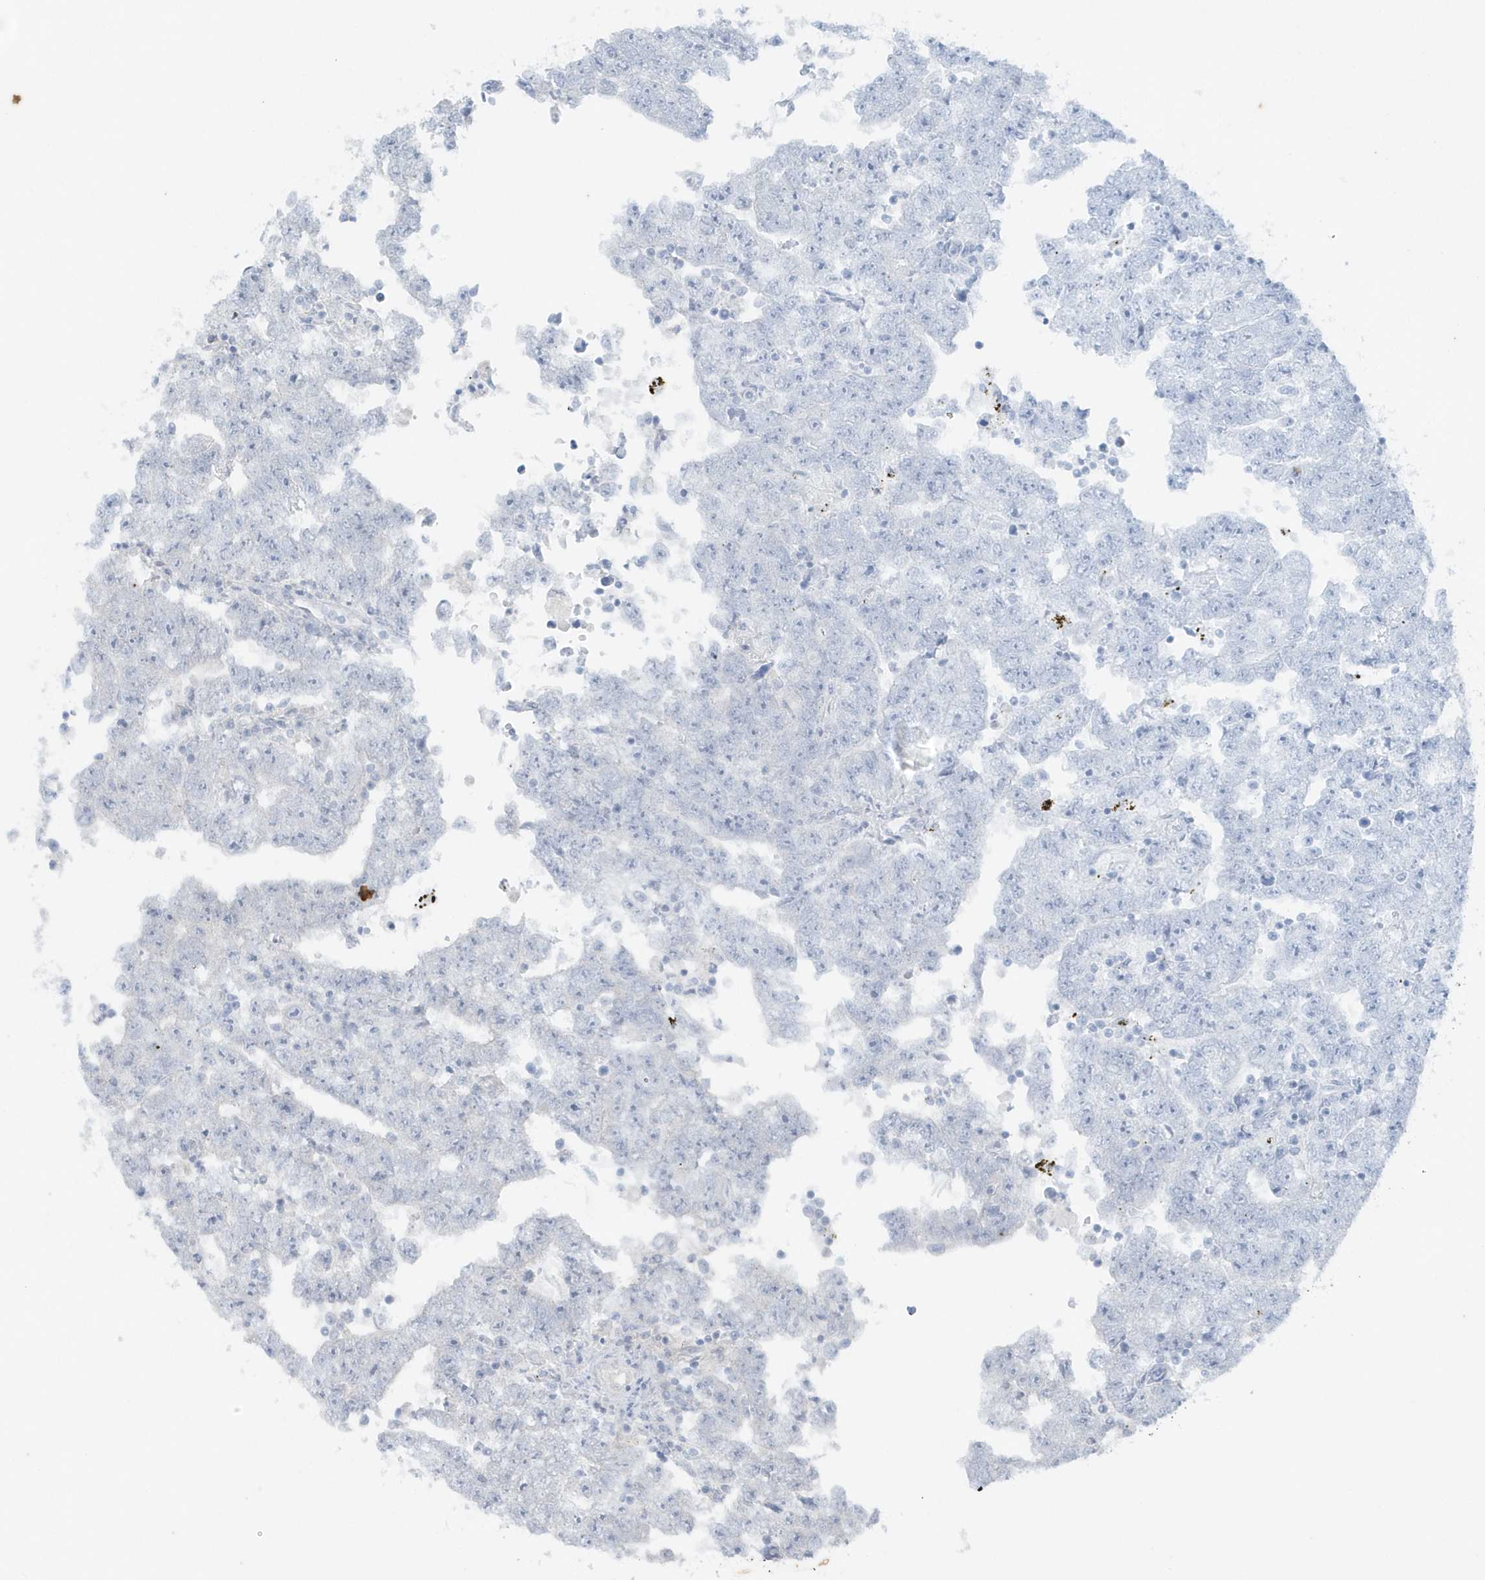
{"staining": {"intensity": "negative", "quantity": "none", "location": "none"}, "tissue": "testis cancer", "cell_type": "Tumor cells", "image_type": "cancer", "snomed": [{"axis": "morphology", "description": "Carcinoma, Embryonal, NOS"}, {"axis": "topography", "description": "Testis"}], "caption": "A high-resolution micrograph shows IHC staining of testis cancer (embryonal carcinoma), which shows no significant positivity in tumor cells.", "gene": "C1RL", "patient": {"sex": "male", "age": 25}}